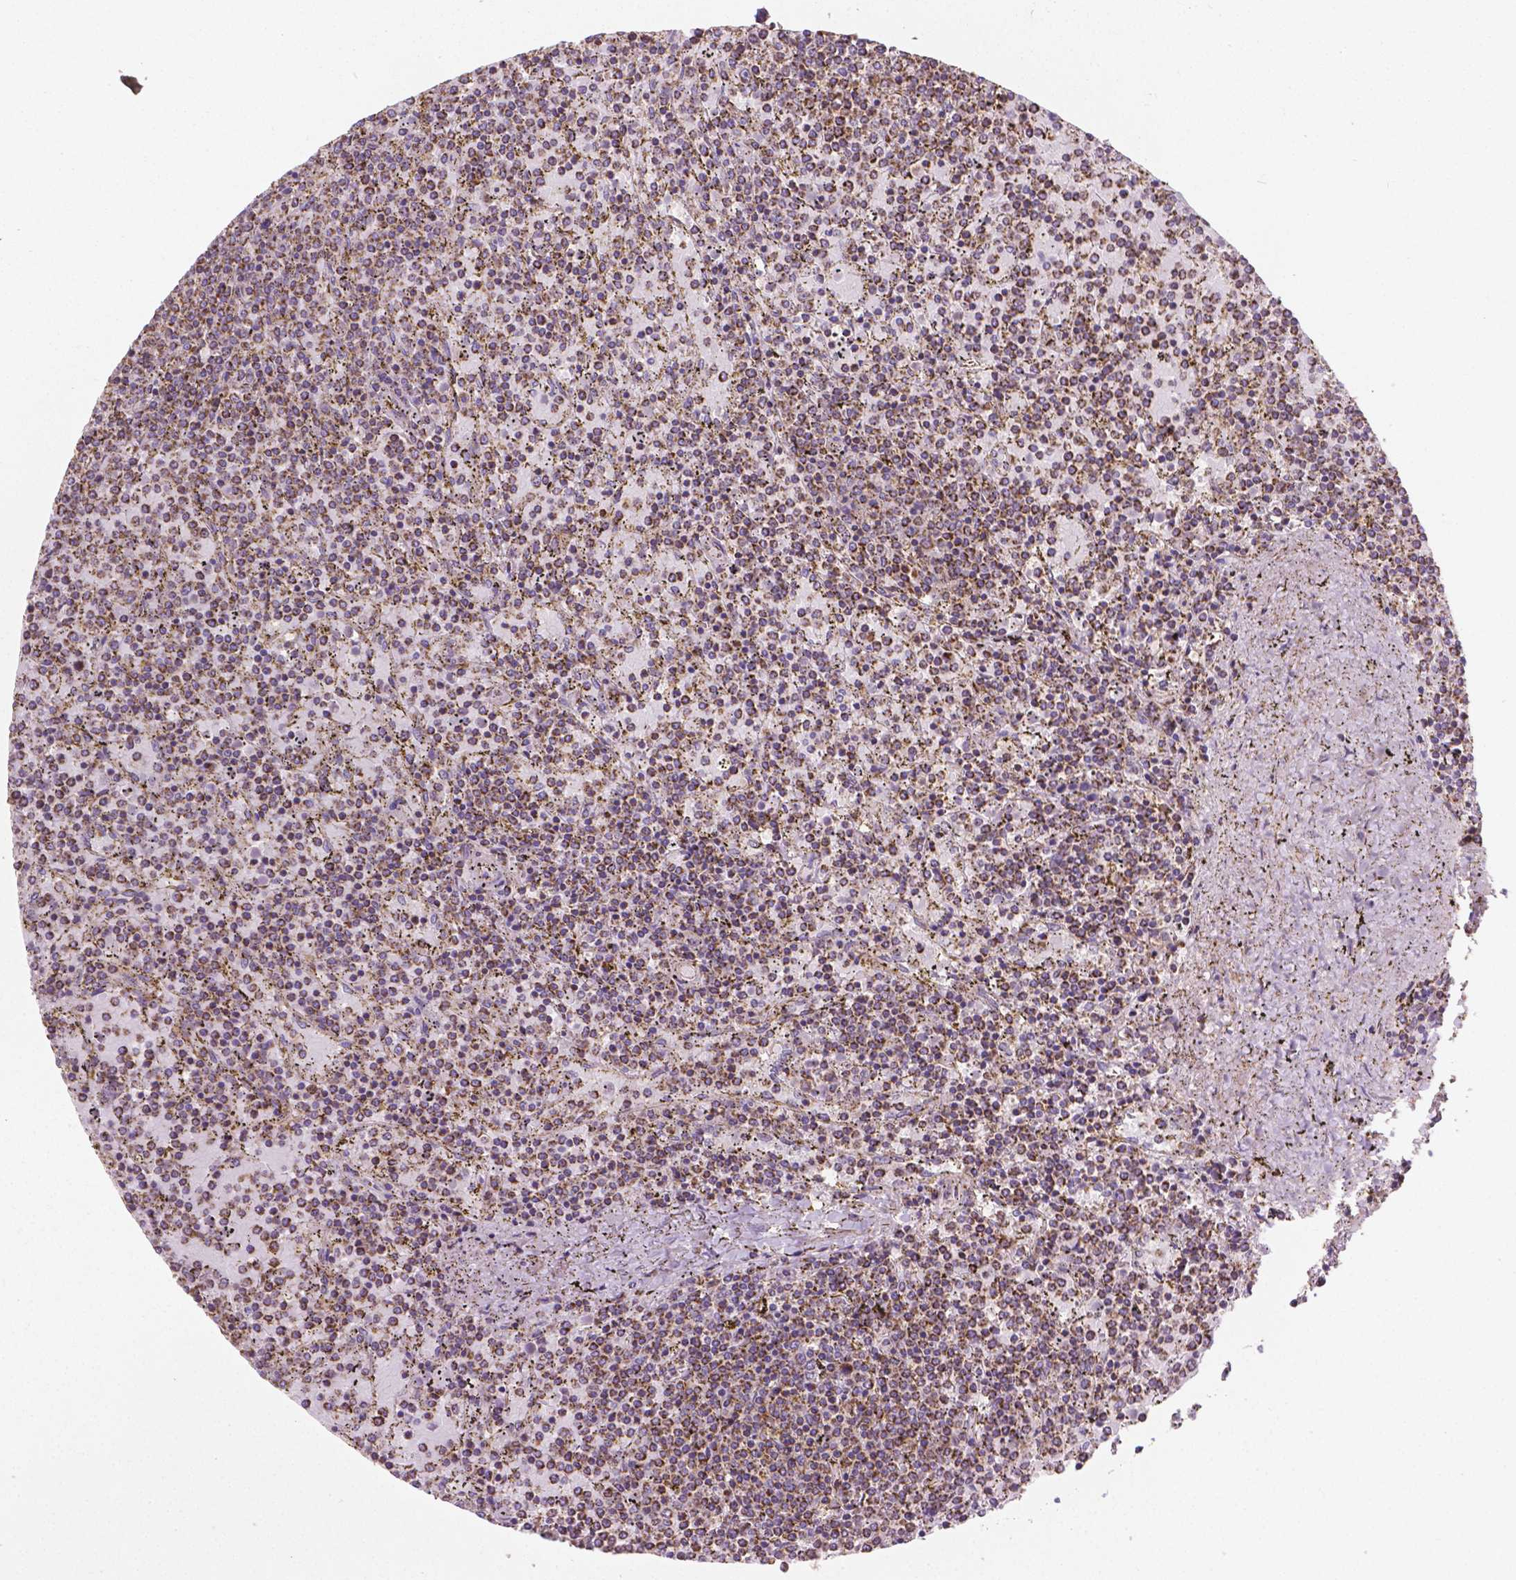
{"staining": {"intensity": "negative", "quantity": "none", "location": "none"}, "tissue": "lymphoma", "cell_type": "Tumor cells", "image_type": "cancer", "snomed": [{"axis": "morphology", "description": "Malignant lymphoma, non-Hodgkin's type, Low grade"}, {"axis": "topography", "description": "Spleen"}], "caption": "Immunohistochemistry micrograph of neoplastic tissue: human malignant lymphoma, non-Hodgkin's type (low-grade) stained with DAB shows no significant protein expression in tumor cells. Nuclei are stained in blue.", "gene": "TCAF1", "patient": {"sex": "female", "age": 77}}